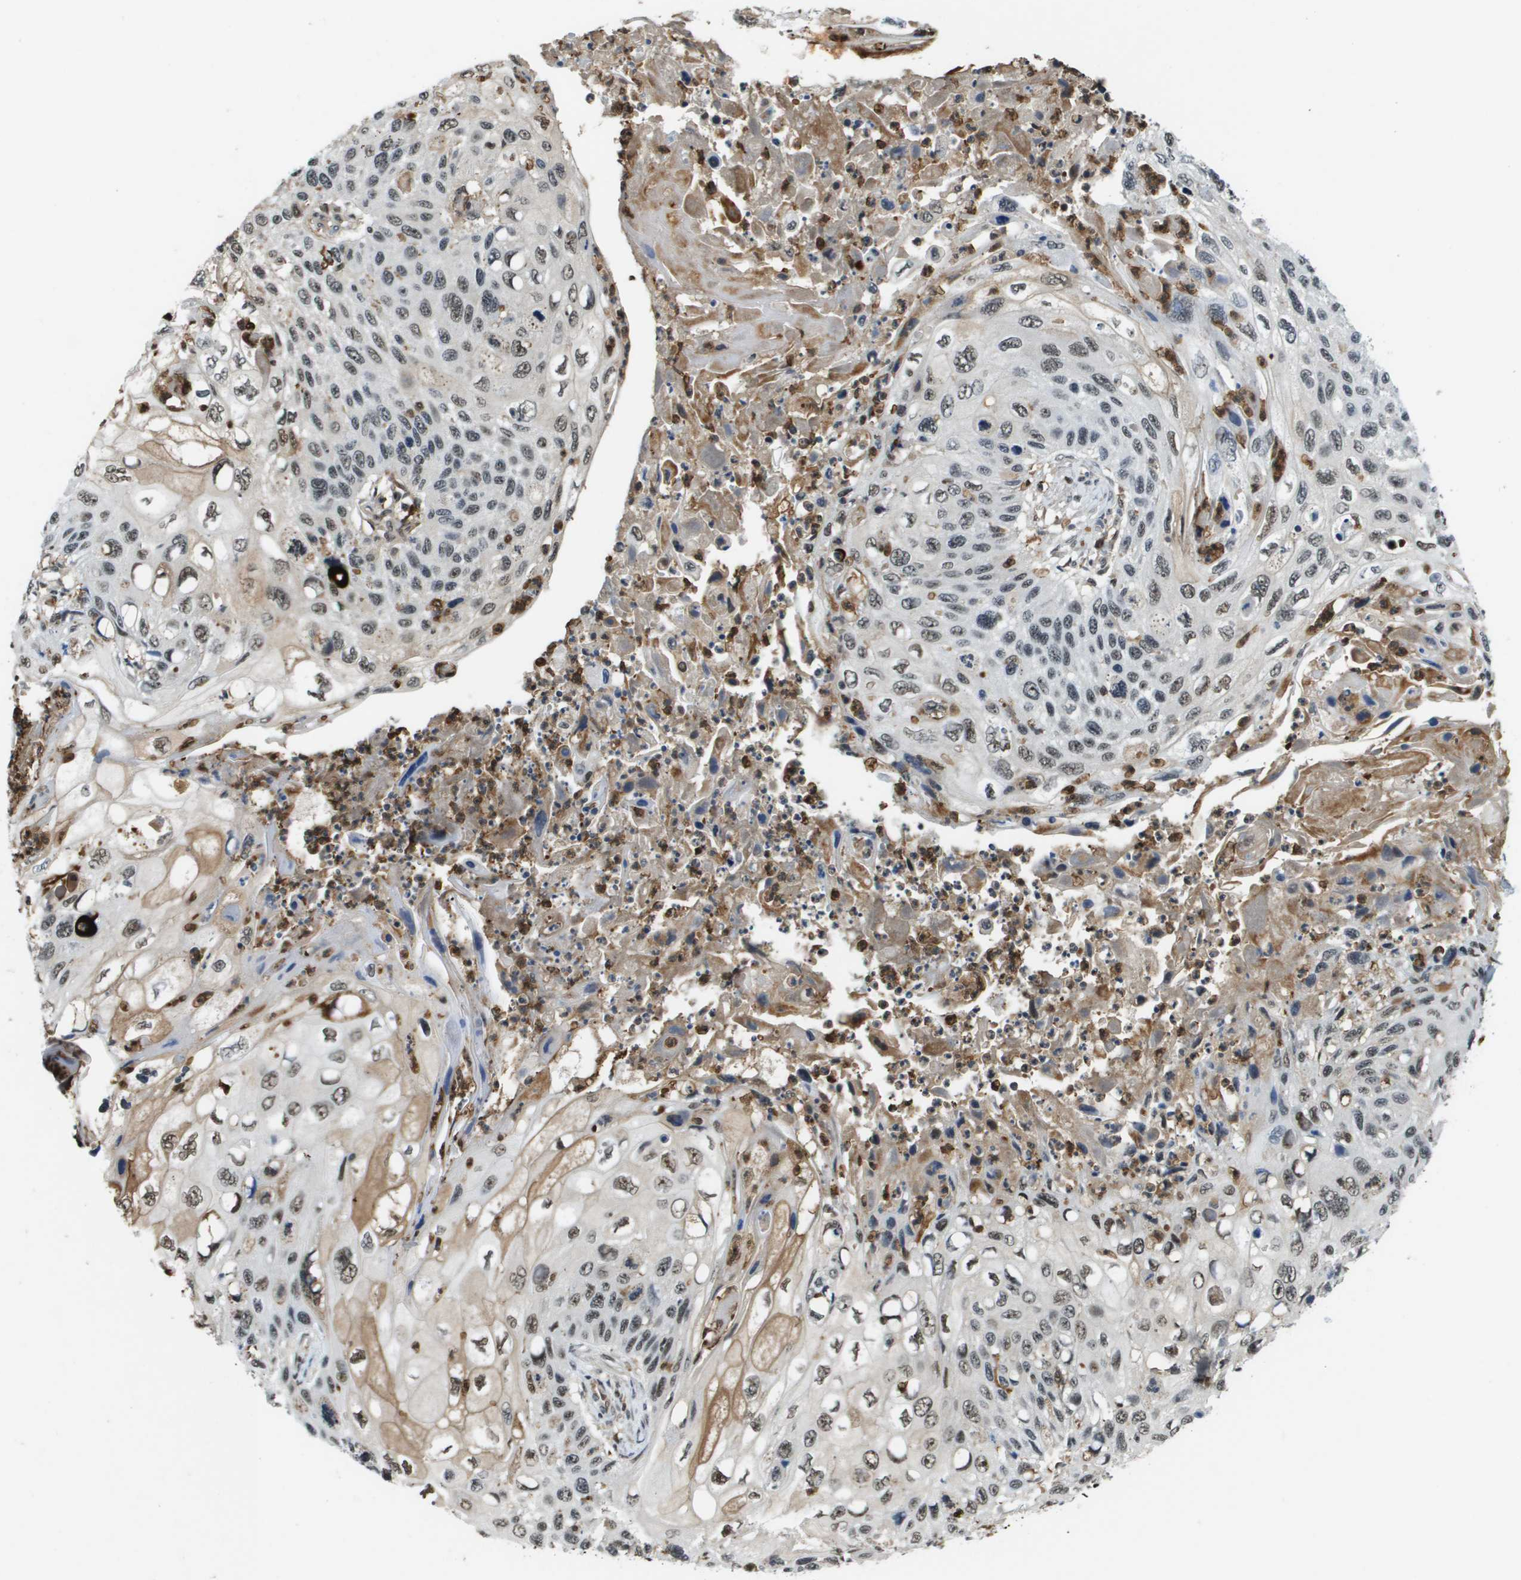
{"staining": {"intensity": "weak", "quantity": "25%-75%", "location": "nuclear"}, "tissue": "cervical cancer", "cell_type": "Tumor cells", "image_type": "cancer", "snomed": [{"axis": "morphology", "description": "Squamous cell carcinoma, NOS"}, {"axis": "topography", "description": "Cervix"}], "caption": "A histopathology image showing weak nuclear staining in approximately 25%-75% of tumor cells in cervical squamous cell carcinoma, as visualized by brown immunohistochemical staining.", "gene": "EP400", "patient": {"sex": "female", "age": 70}}